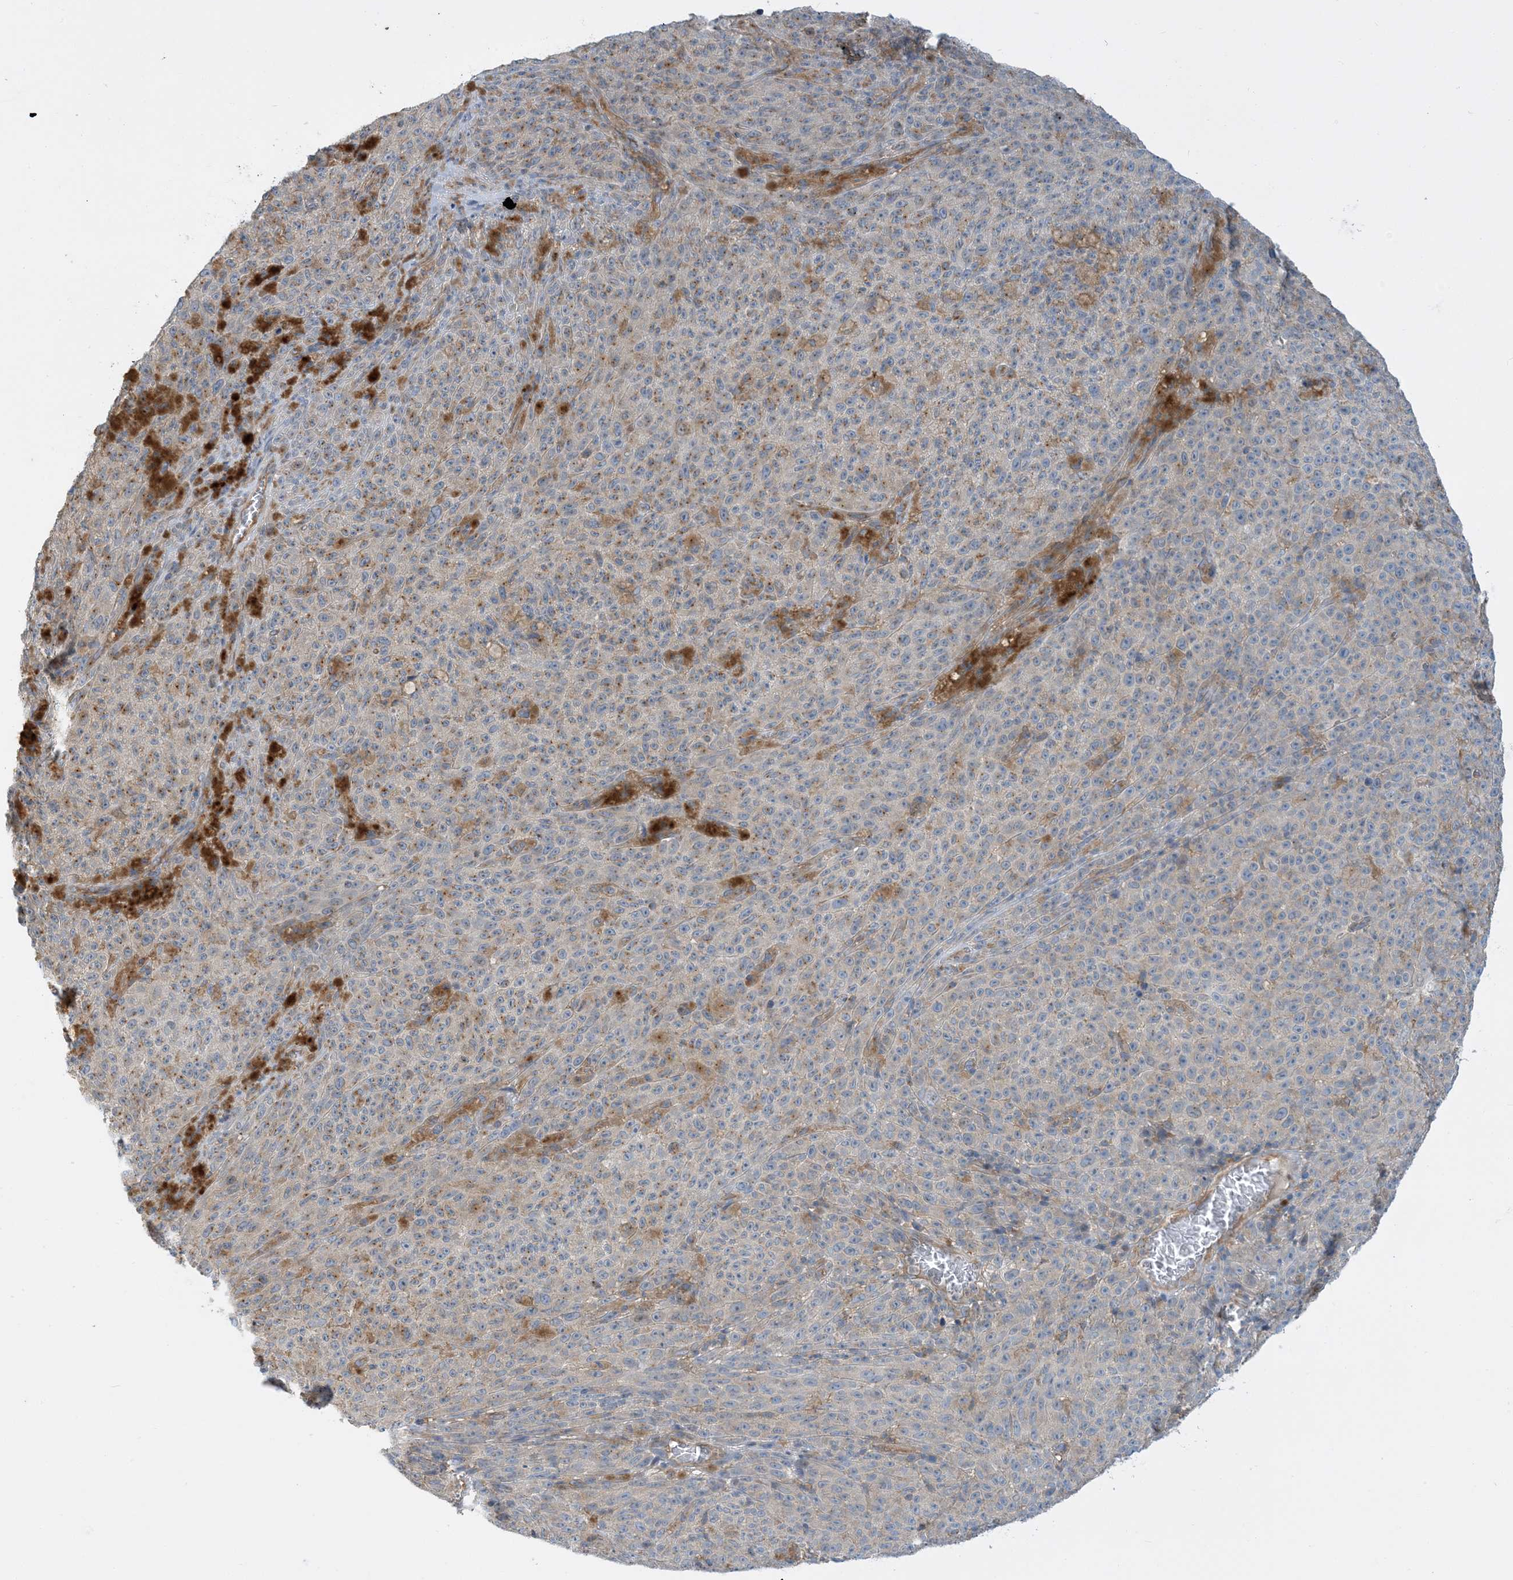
{"staining": {"intensity": "negative", "quantity": "none", "location": "none"}, "tissue": "melanoma", "cell_type": "Tumor cells", "image_type": "cancer", "snomed": [{"axis": "morphology", "description": "Malignant melanoma, NOS"}, {"axis": "topography", "description": "Skin"}], "caption": "Photomicrograph shows no significant protein positivity in tumor cells of malignant melanoma. (DAB immunohistochemistry (IHC) with hematoxylin counter stain).", "gene": "SIDT1", "patient": {"sex": "female", "age": 82}}